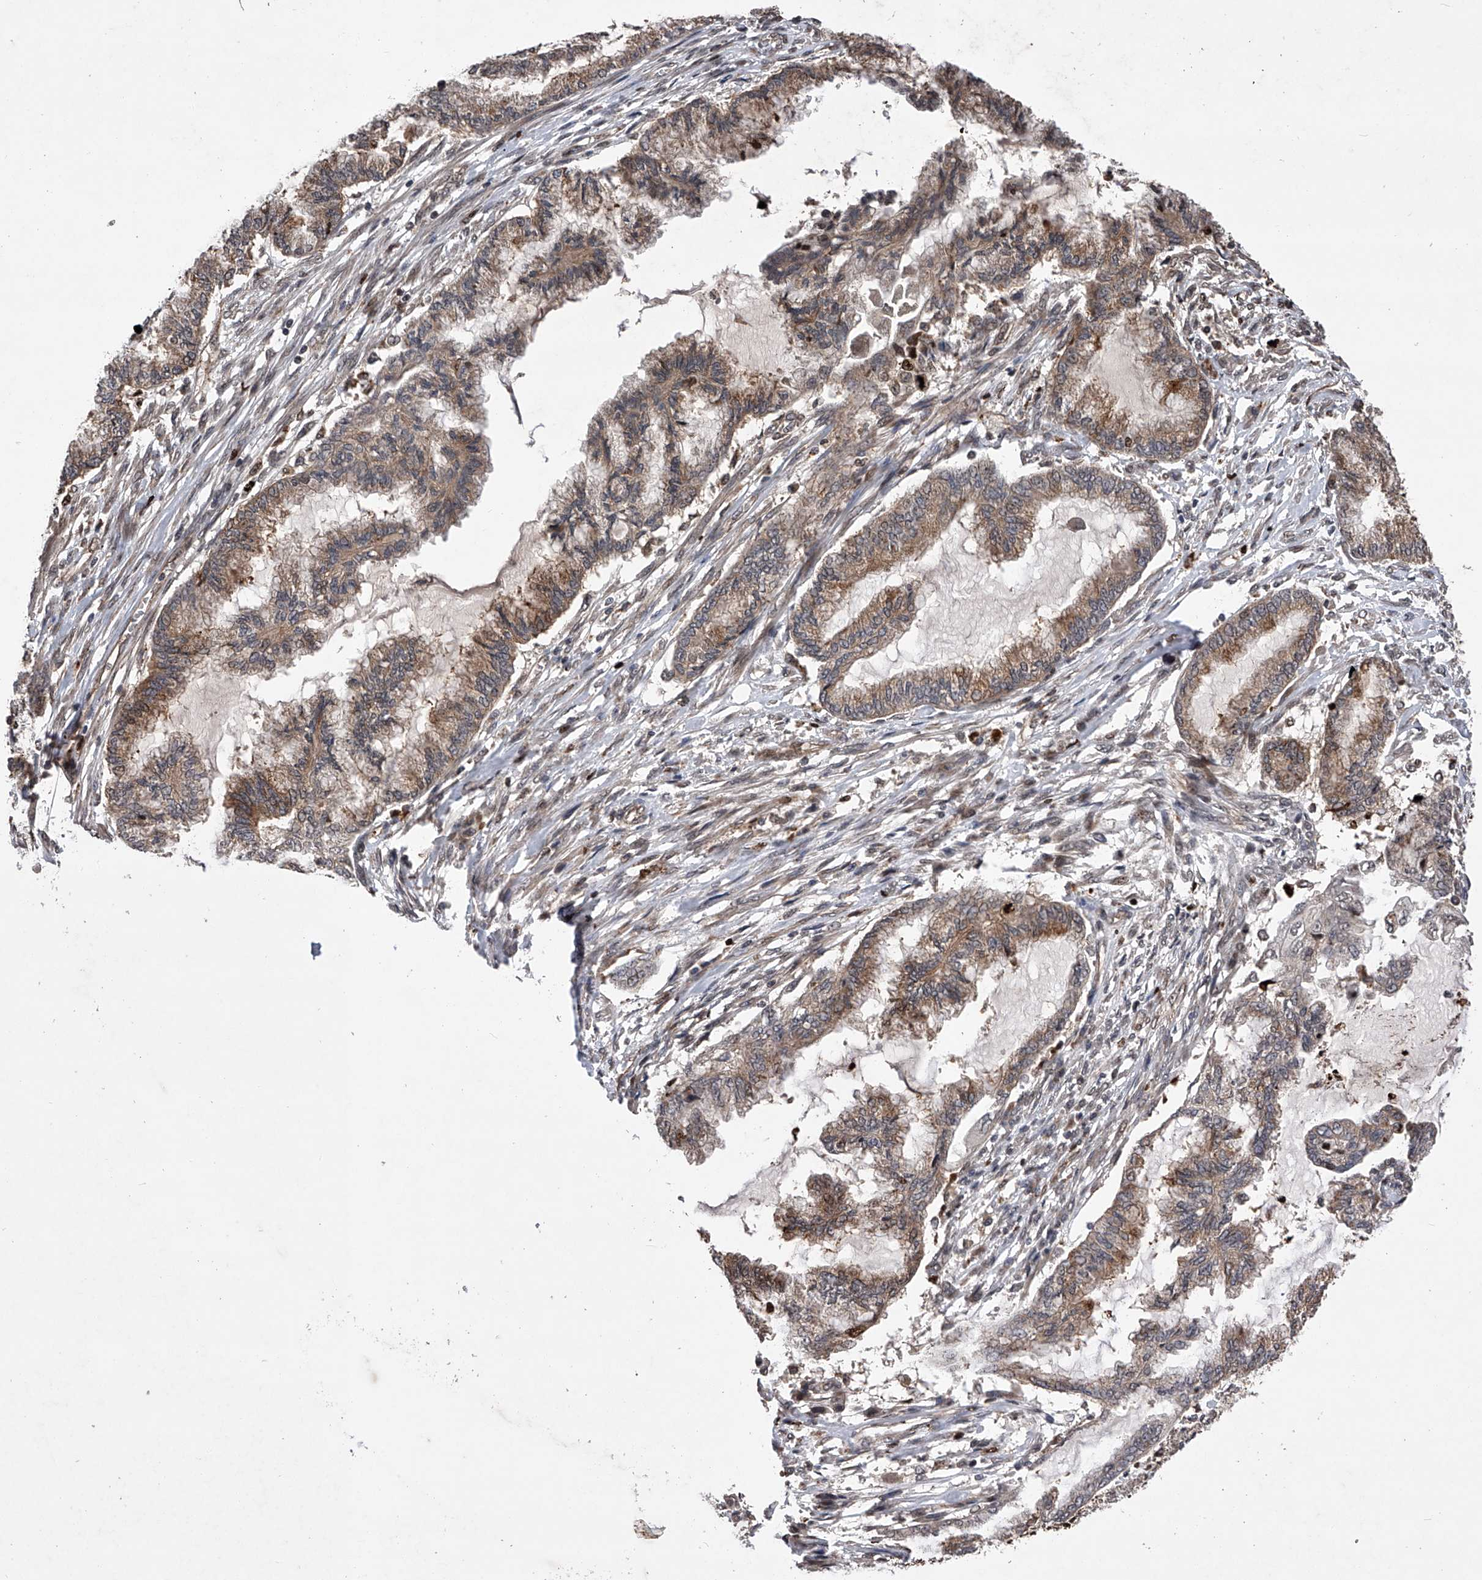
{"staining": {"intensity": "moderate", "quantity": ">75%", "location": "cytoplasmic/membranous"}, "tissue": "endometrial cancer", "cell_type": "Tumor cells", "image_type": "cancer", "snomed": [{"axis": "morphology", "description": "Adenocarcinoma, NOS"}, {"axis": "topography", "description": "Endometrium"}], "caption": "Brown immunohistochemical staining in human adenocarcinoma (endometrial) exhibits moderate cytoplasmic/membranous expression in approximately >75% of tumor cells. Nuclei are stained in blue.", "gene": "MAP3K11", "patient": {"sex": "female", "age": 86}}